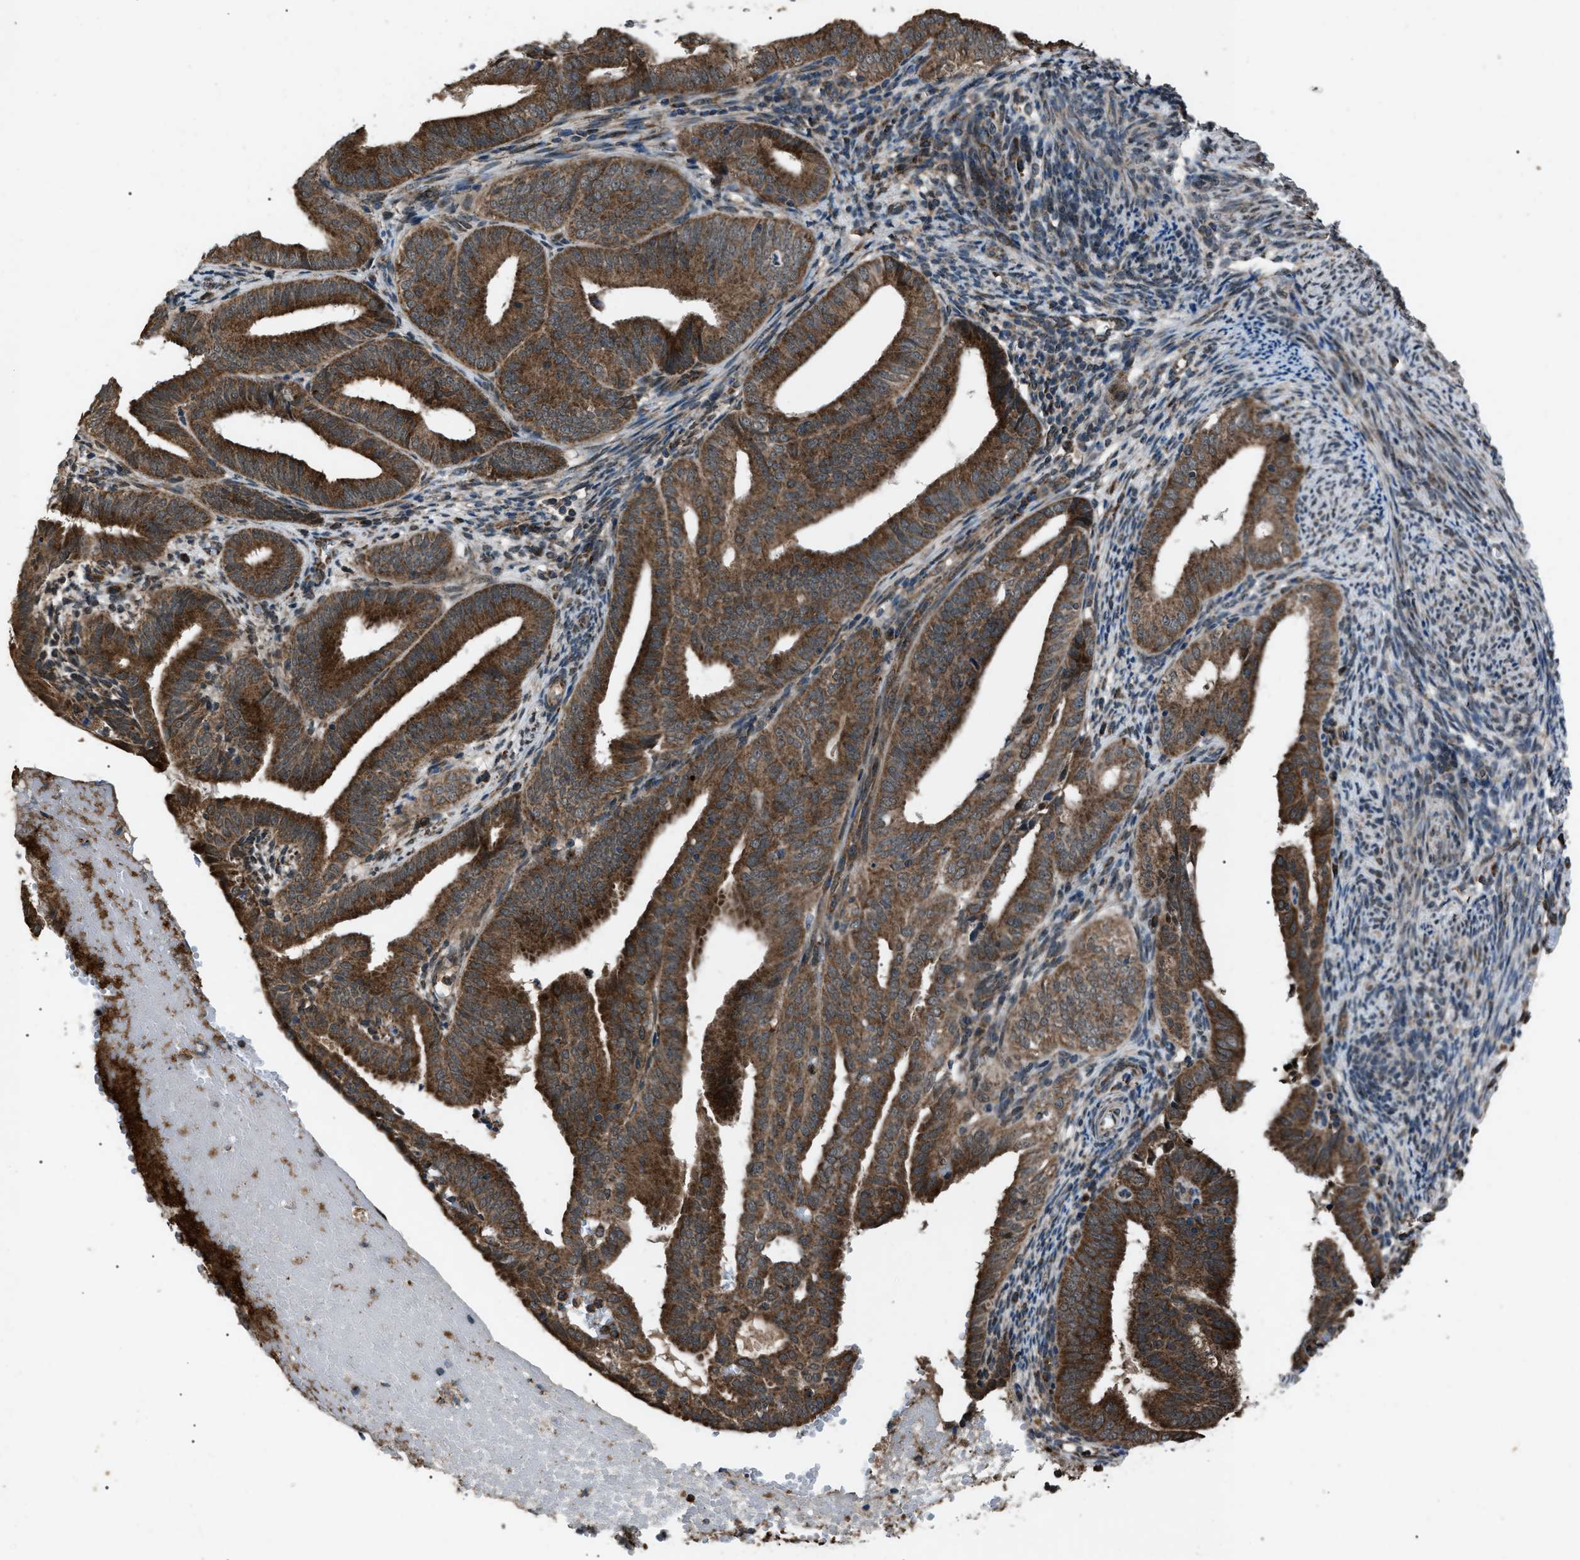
{"staining": {"intensity": "strong", "quantity": ">75%", "location": "cytoplasmic/membranous"}, "tissue": "endometrial cancer", "cell_type": "Tumor cells", "image_type": "cancer", "snomed": [{"axis": "morphology", "description": "Adenocarcinoma, NOS"}, {"axis": "topography", "description": "Endometrium"}], "caption": "Adenocarcinoma (endometrial) was stained to show a protein in brown. There is high levels of strong cytoplasmic/membranous staining in about >75% of tumor cells. (IHC, brightfield microscopy, high magnification).", "gene": "ZFAND2A", "patient": {"sex": "female", "age": 58}}